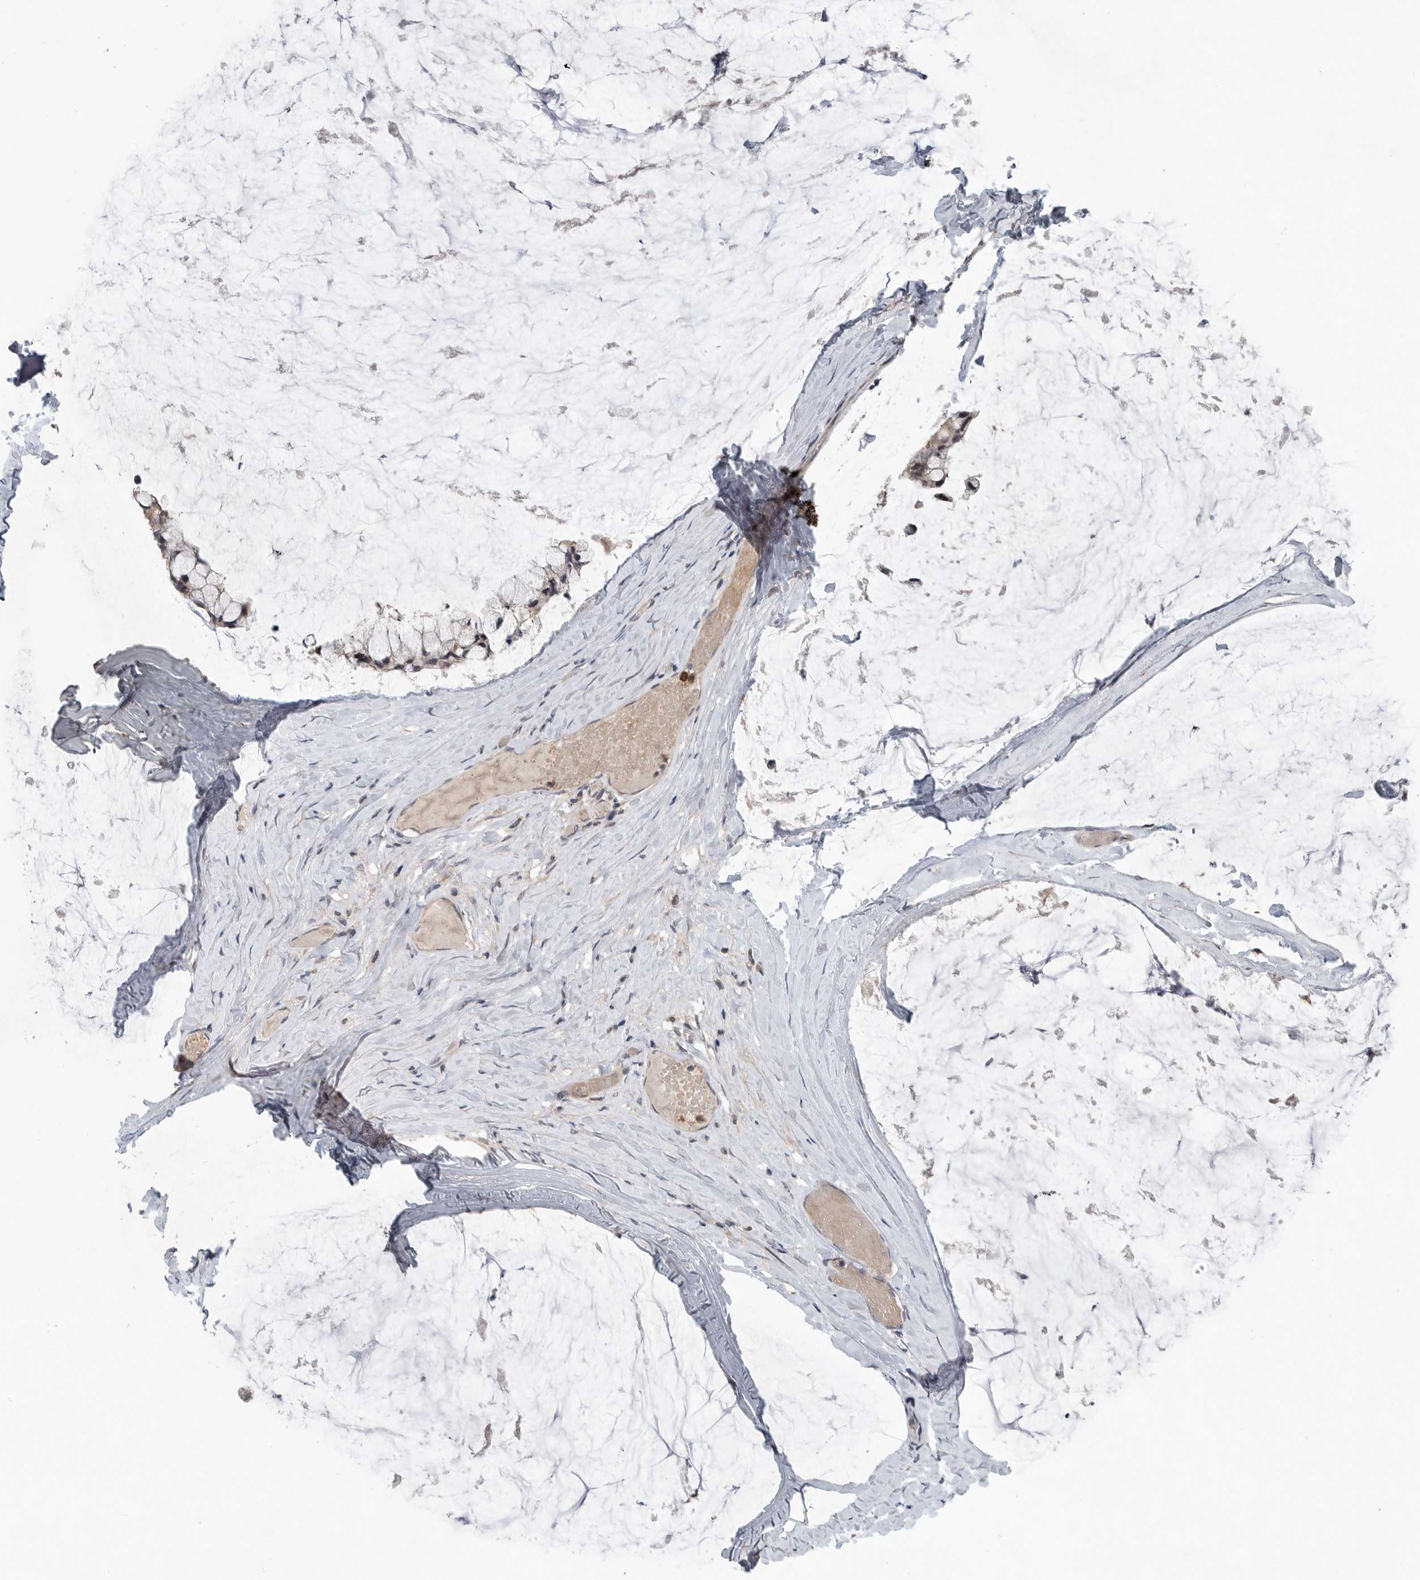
{"staining": {"intensity": "weak", "quantity": ">75%", "location": "cytoplasmic/membranous"}, "tissue": "ovarian cancer", "cell_type": "Tumor cells", "image_type": "cancer", "snomed": [{"axis": "morphology", "description": "Cystadenocarcinoma, mucinous, NOS"}, {"axis": "topography", "description": "Ovary"}], "caption": "Immunohistochemical staining of human ovarian cancer (mucinous cystadenocarcinoma) shows low levels of weak cytoplasmic/membranous protein expression in about >75% of tumor cells. (IHC, brightfield microscopy, high magnification).", "gene": "SCP2", "patient": {"sex": "female", "age": 39}}